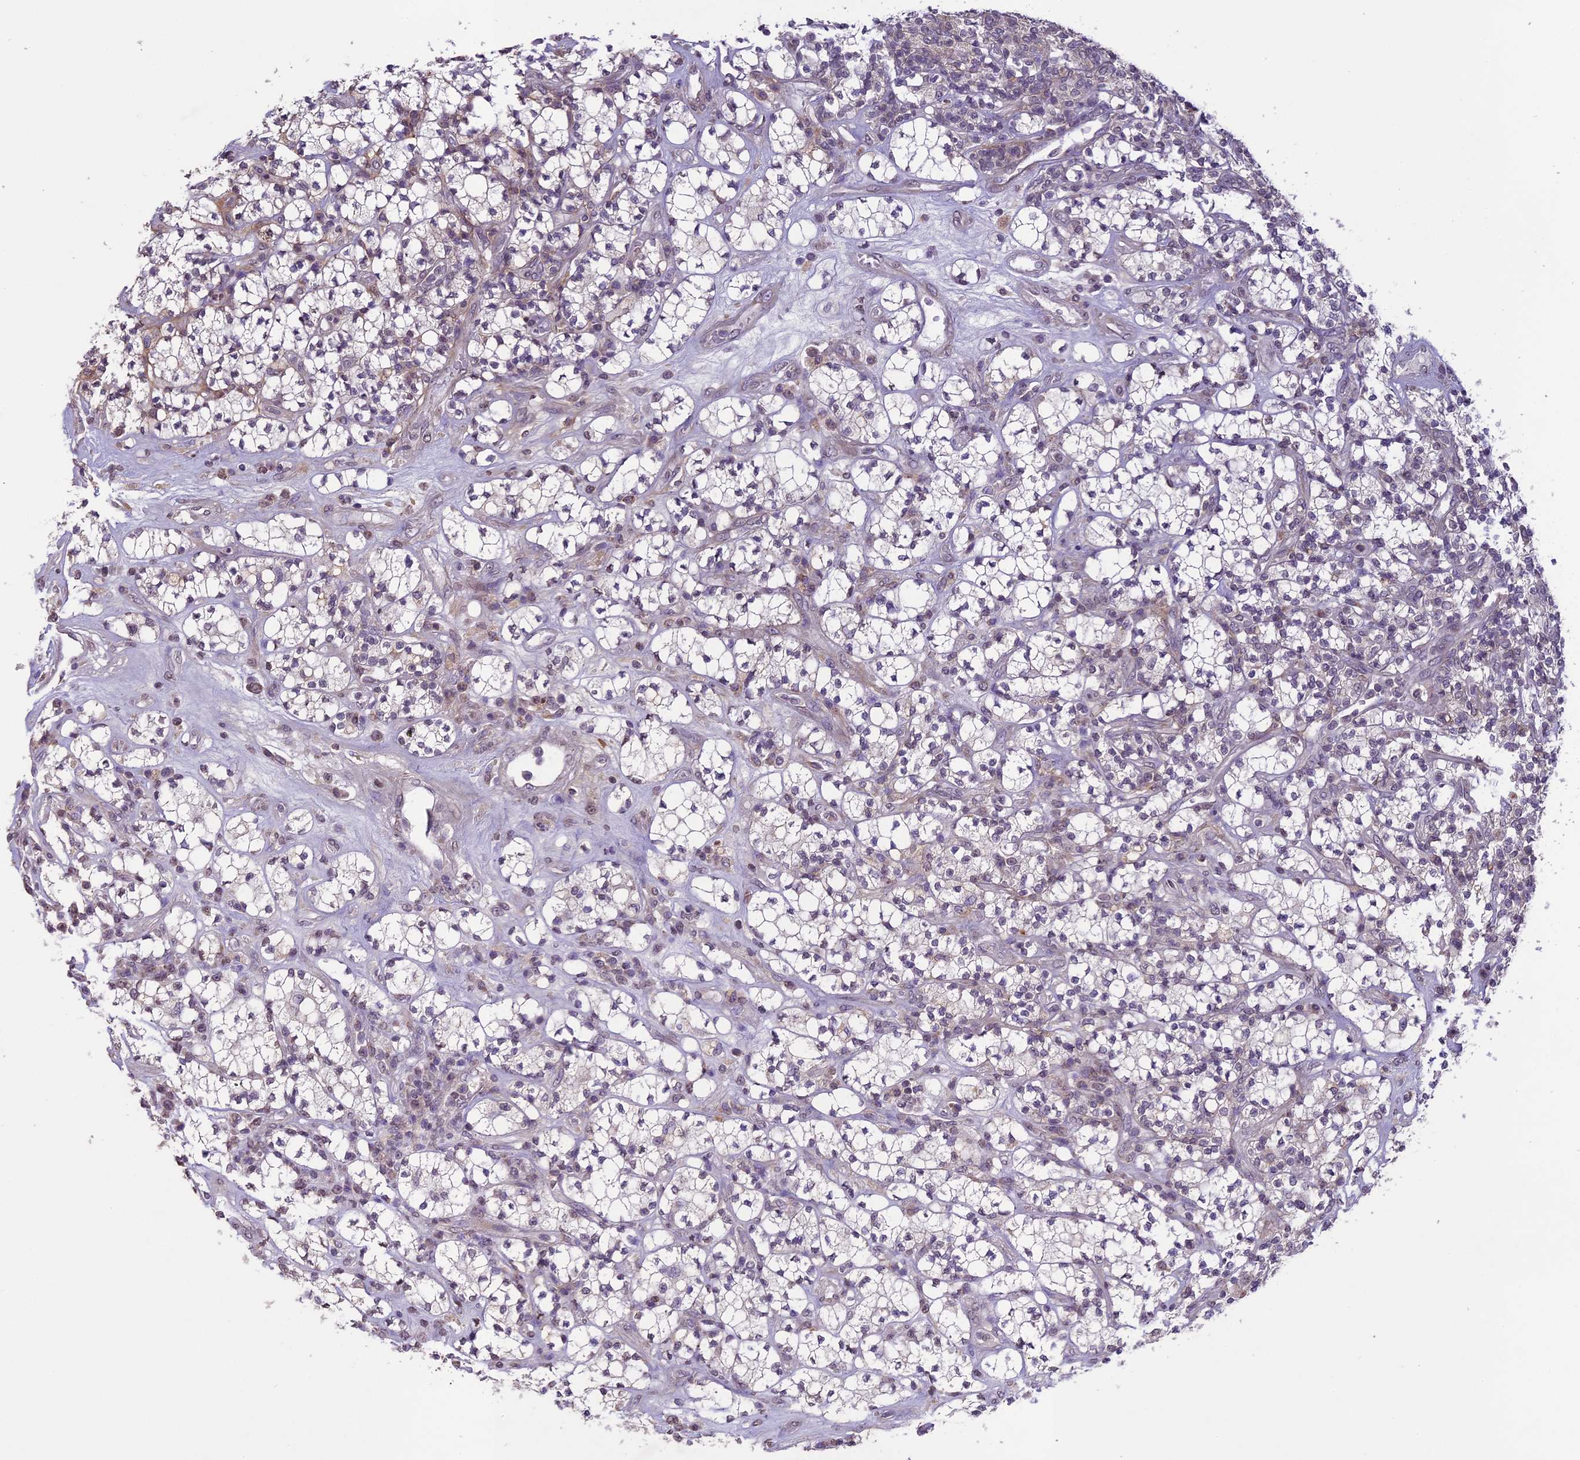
{"staining": {"intensity": "negative", "quantity": "none", "location": "none"}, "tissue": "renal cancer", "cell_type": "Tumor cells", "image_type": "cancer", "snomed": [{"axis": "morphology", "description": "Adenocarcinoma, NOS"}, {"axis": "topography", "description": "Kidney"}], "caption": "The immunohistochemistry (IHC) histopathology image has no significant expression in tumor cells of renal adenocarcinoma tissue.", "gene": "ERG28", "patient": {"sex": "male", "age": 77}}